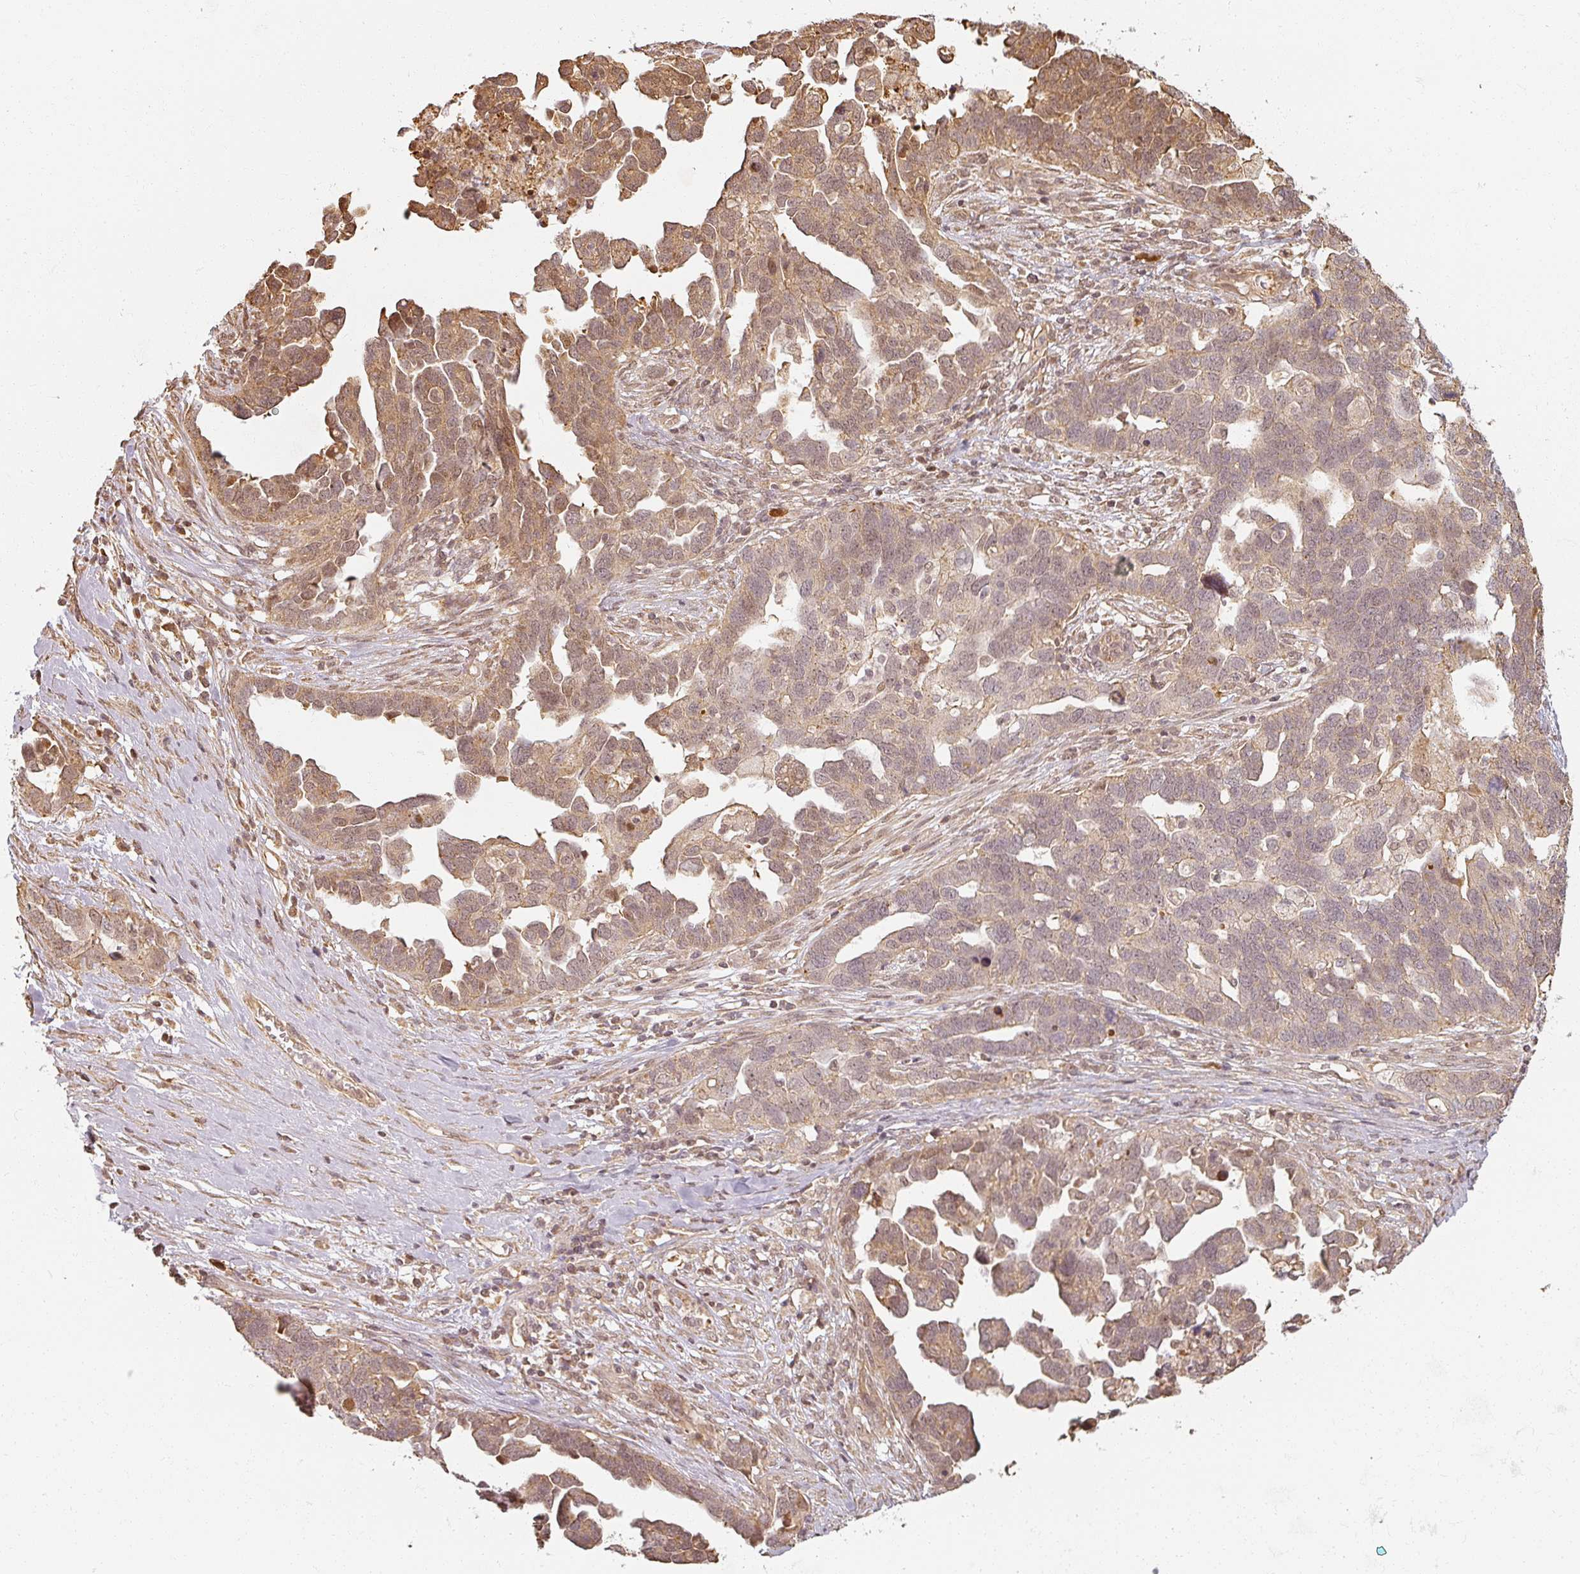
{"staining": {"intensity": "moderate", "quantity": ">75%", "location": "cytoplasmic/membranous,nuclear"}, "tissue": "ovarian cancer", "cell_type": "Tumor cells", "image_type": "cancer", "snomed": [{"axis": "morphology", "description": "Cystadenocarcinoma, serous, NOS"}, {"axis": "topography", "description": "Ovary"}], "caption": "Moderate cytoplasmic/membranous and nuclear positivity for a protein is appreciated in about >75% of tumor cells of ovarian cancer (serous cystadenocarcinoma) using immunohistochemistry.", "gene": "MED19", "patient": {"sex": "female", "age": 54}}